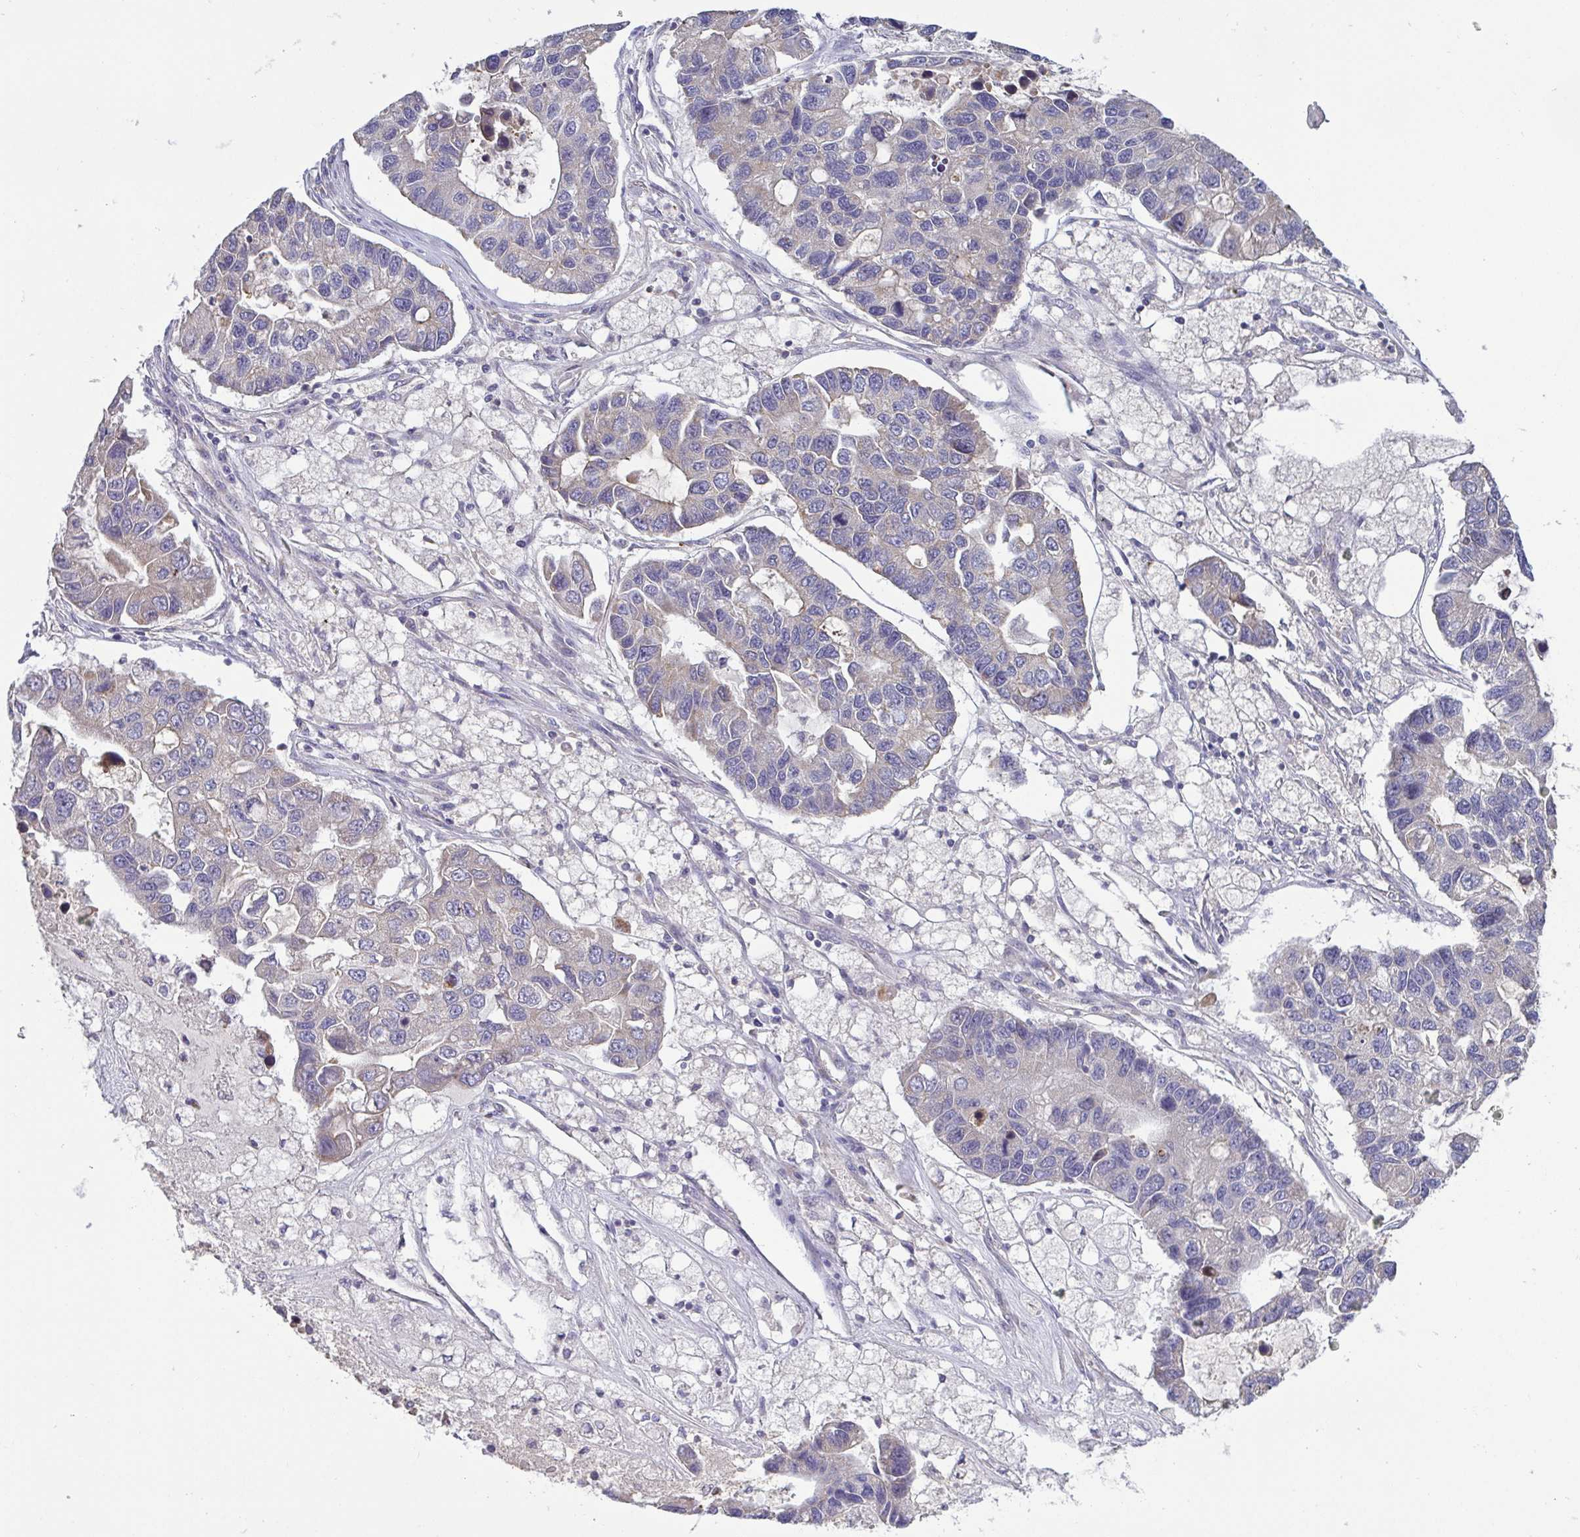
{"staining": {"intensity": "weak", "quantity": "<25%", "location": "cytoplasmic/membranous"}, "tissue": "lung cancer", "cell_type": "Tumor cells", "image_type": "cancer", "snomed": [{"axis": "morphology", "description": "Adenocarcinoma, NOS"}, {"axis": "topography", "description": "Bronchus"}, {"axis": "topography", "description": "Lung"}], "caption": "Photomicrograph shows no protein expression in tumor cells of lung adenocarcinoma tissue. The staining was performed using DAB (3,3'-diaminobenzidine) to visualize the protein expression in brown, while the nuclei were stained in blue with hematoxylin (Magnification: 20x).", "gene": "OSBPL7", "patient": {"sex": "female", "age": 51}}